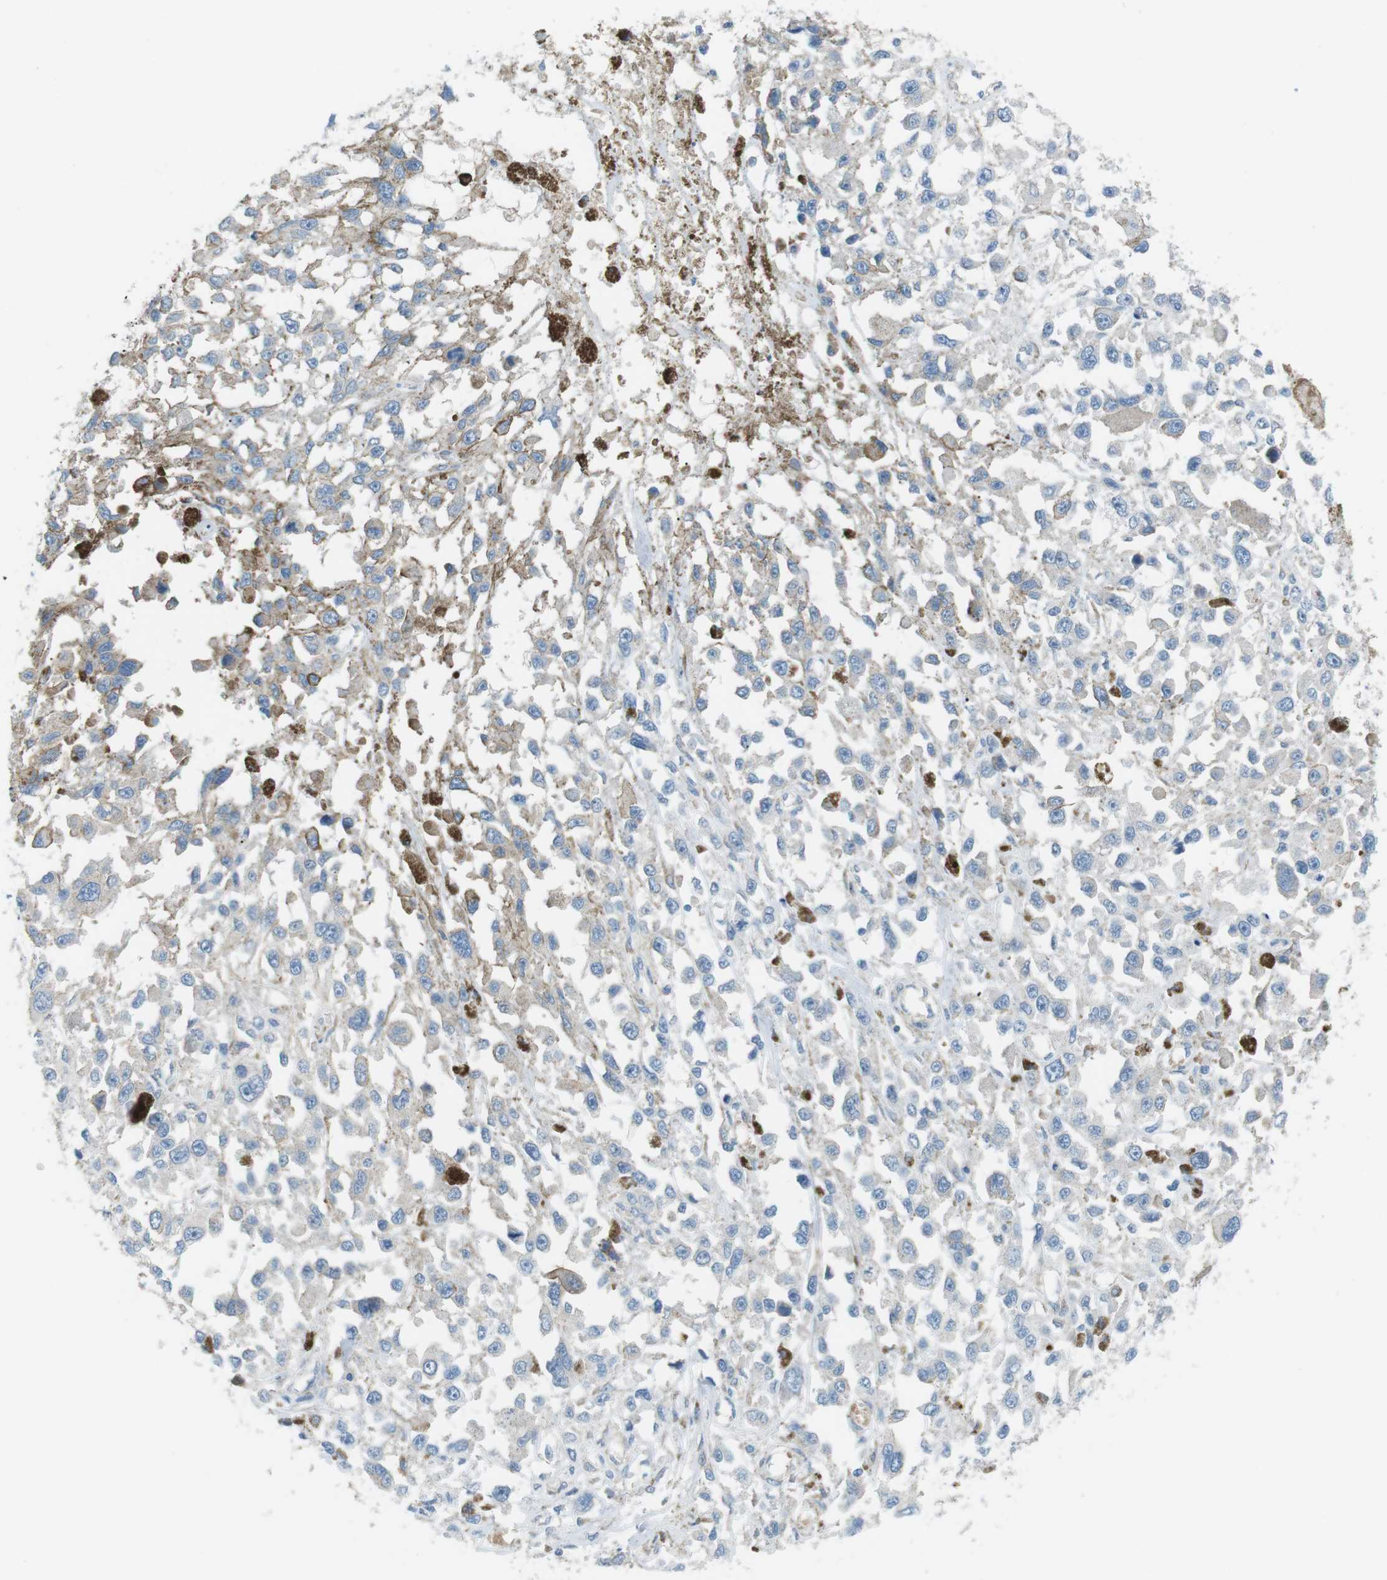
{"staining": {"intensity": "negative", "quantity": "none", "location": "none"}, "tissue": "melanoma", "cell_type": "Tumor cells", "image_type": "cancer", "snomed": [{"axis": "morphology", "description": "Malignant melanoma, Metastatic site"}, {"axis": "topography", "description": "Lymph node"}], "caption": "This is a image of IHC staining of malignant melanoma (metastatic site), which shows no expression in tumor cells.", "gene": "VAMP1", "patient": {"sex": "male", "age": 59}}